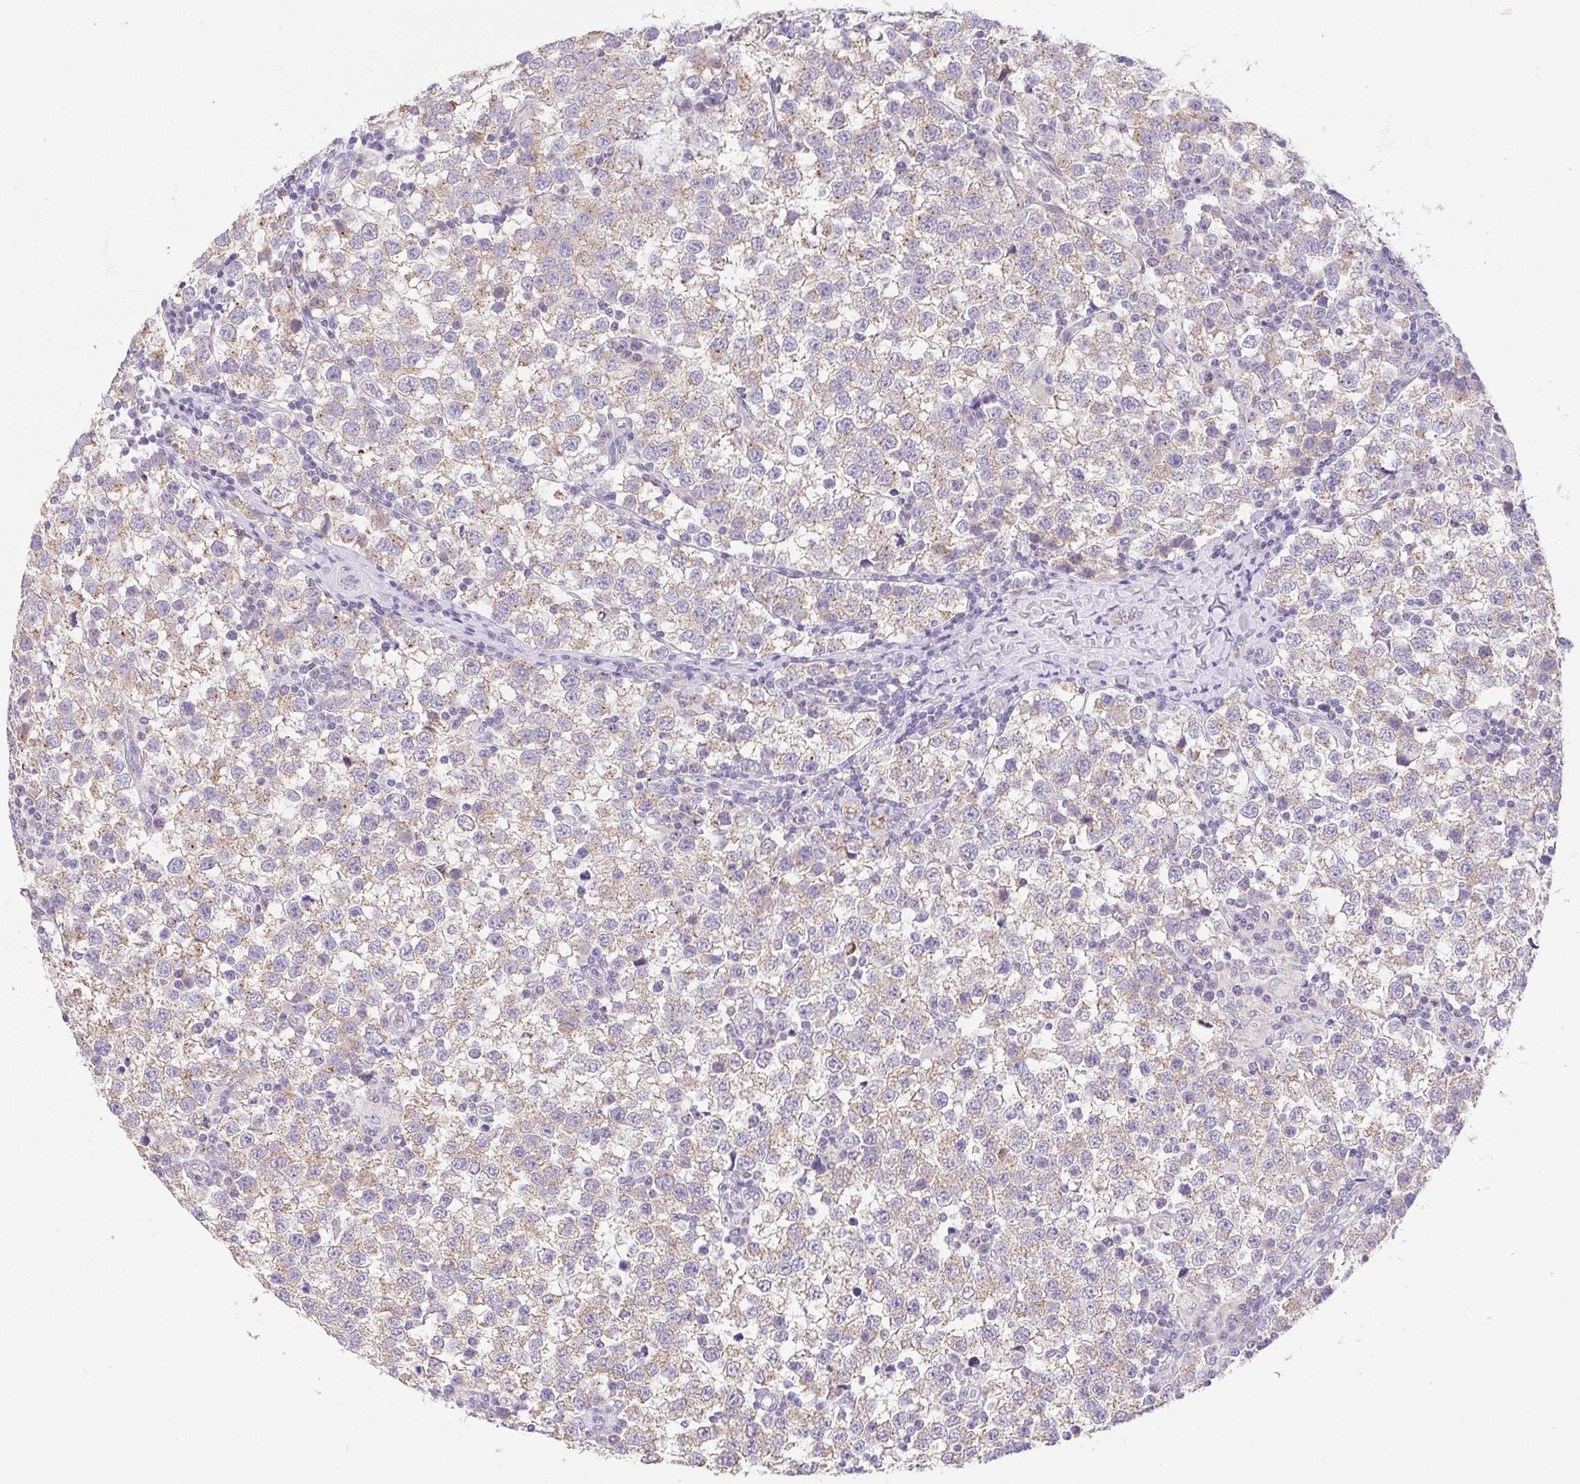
{"staining": {"intensity": "weak", "quantity": "<25%", "location": "cytoplasmic/membranous"}, "tissue": "testis cancer", "cell_type": "Tumor cells", "image_type": "cancer", "snomed": [{"axis": "morphology", "description": "Seminoma, NOS"}, {"axis": "topography", "description": "Testis"}], "caption": "A micrograph of human seminoma (testis) is negative for staining in tumor cells. (DAB (3,3'-diaminobenzidine) IHC, high magnification).", "gene": "SLC13A1", "patient": {"sex": "male", "age": 34}}